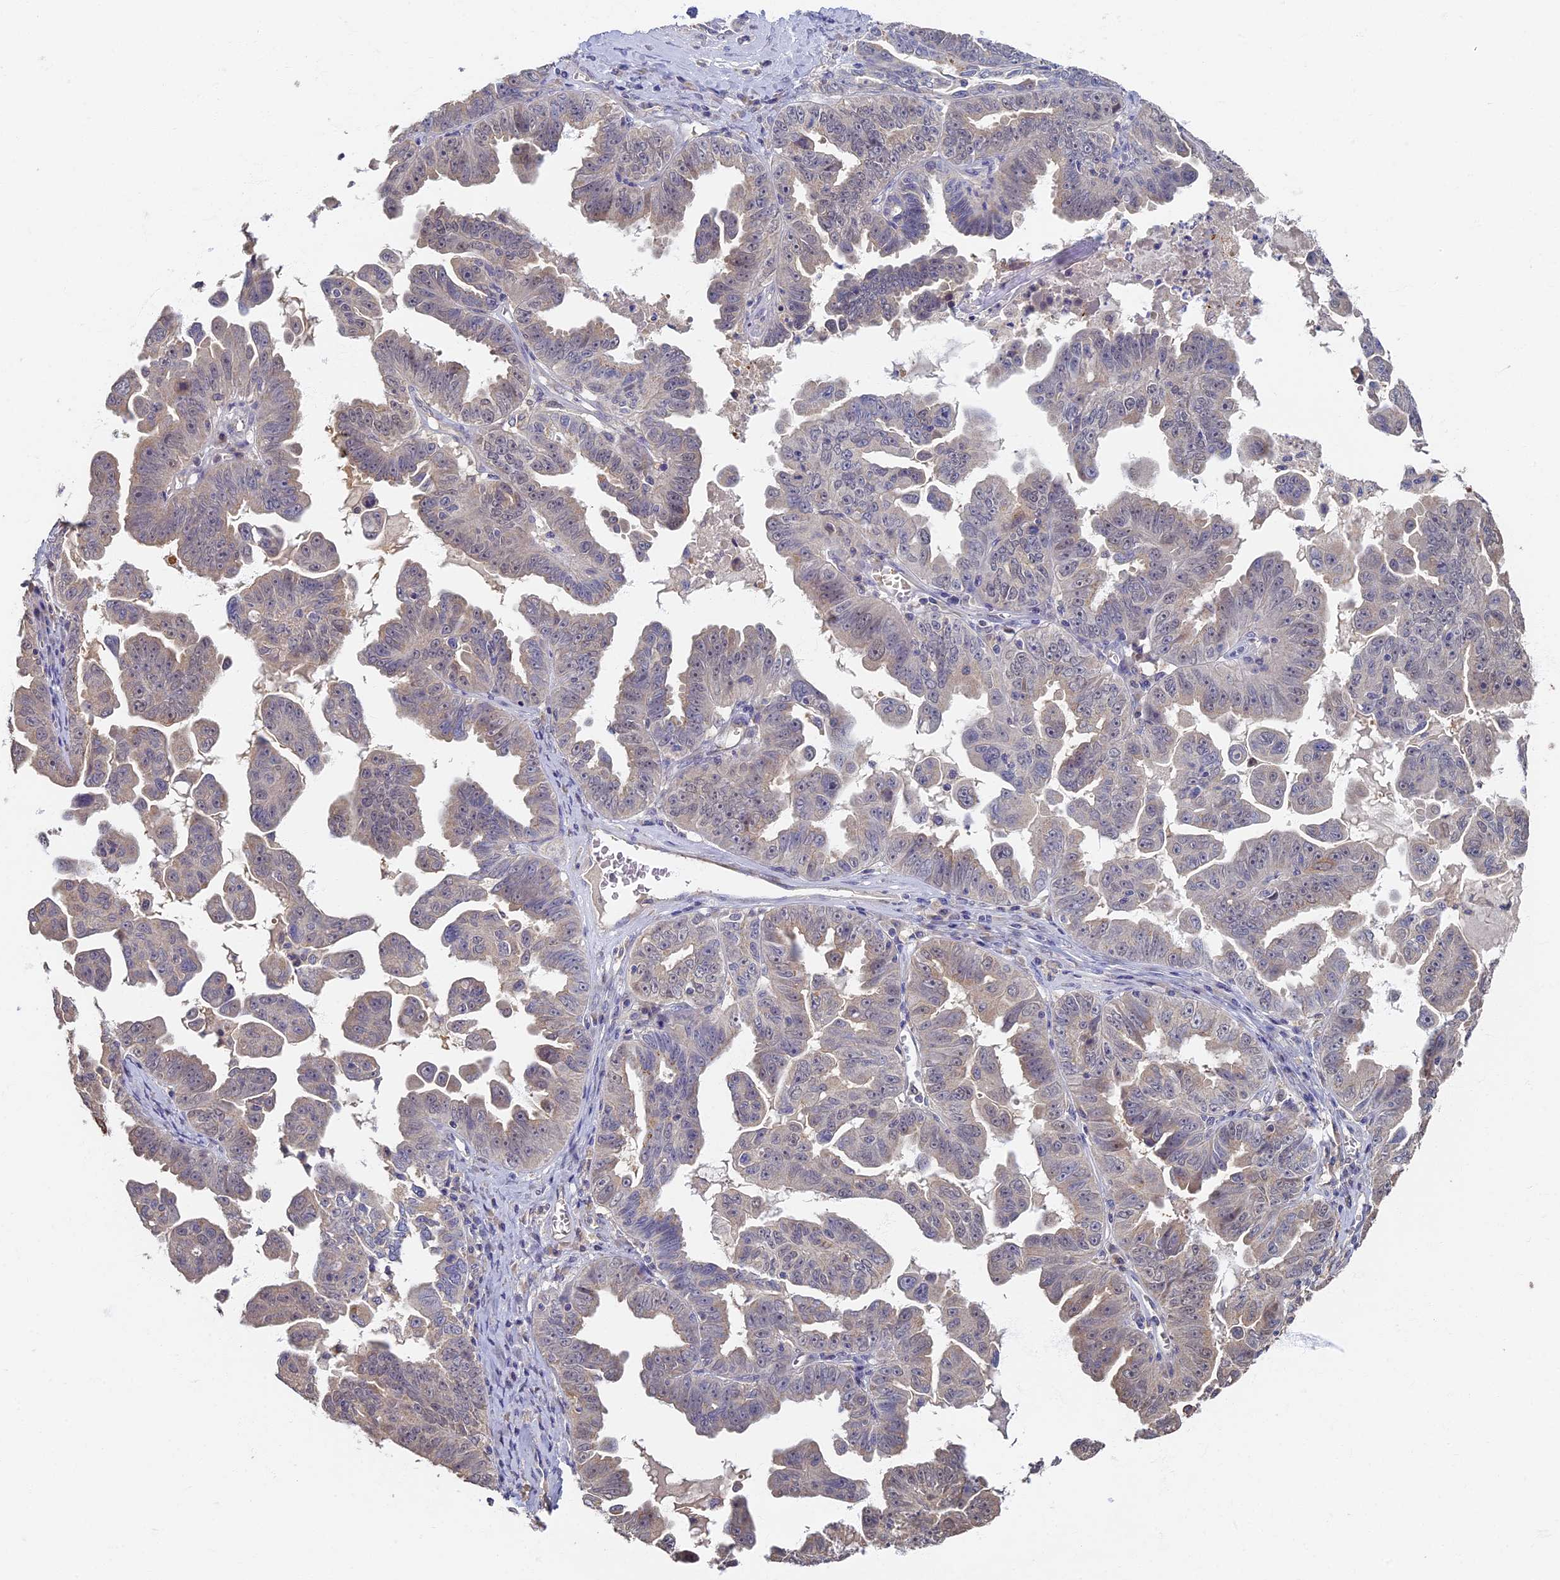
{"staining": {"intensity": "negative", "quantity": "none", "location": "none"}, "tissue": "ovarian cancer", "cell_type": "Tumor cells", "image_type": "cancer", "snomed": [{"axis": "morphology", "description": "Carcinoma, endometroid"}, {"axis": "topography", "description": "Ovary"}], "caption": "High magnification brightfield microscopy of ovarian endometroid carcinoma stained with DAB (brown) and counterstained with hematoxylin (blue): tumor cells show no significant expression.", "gene": "RSPH3", "patient": {"sex": "female", "age": 62}}